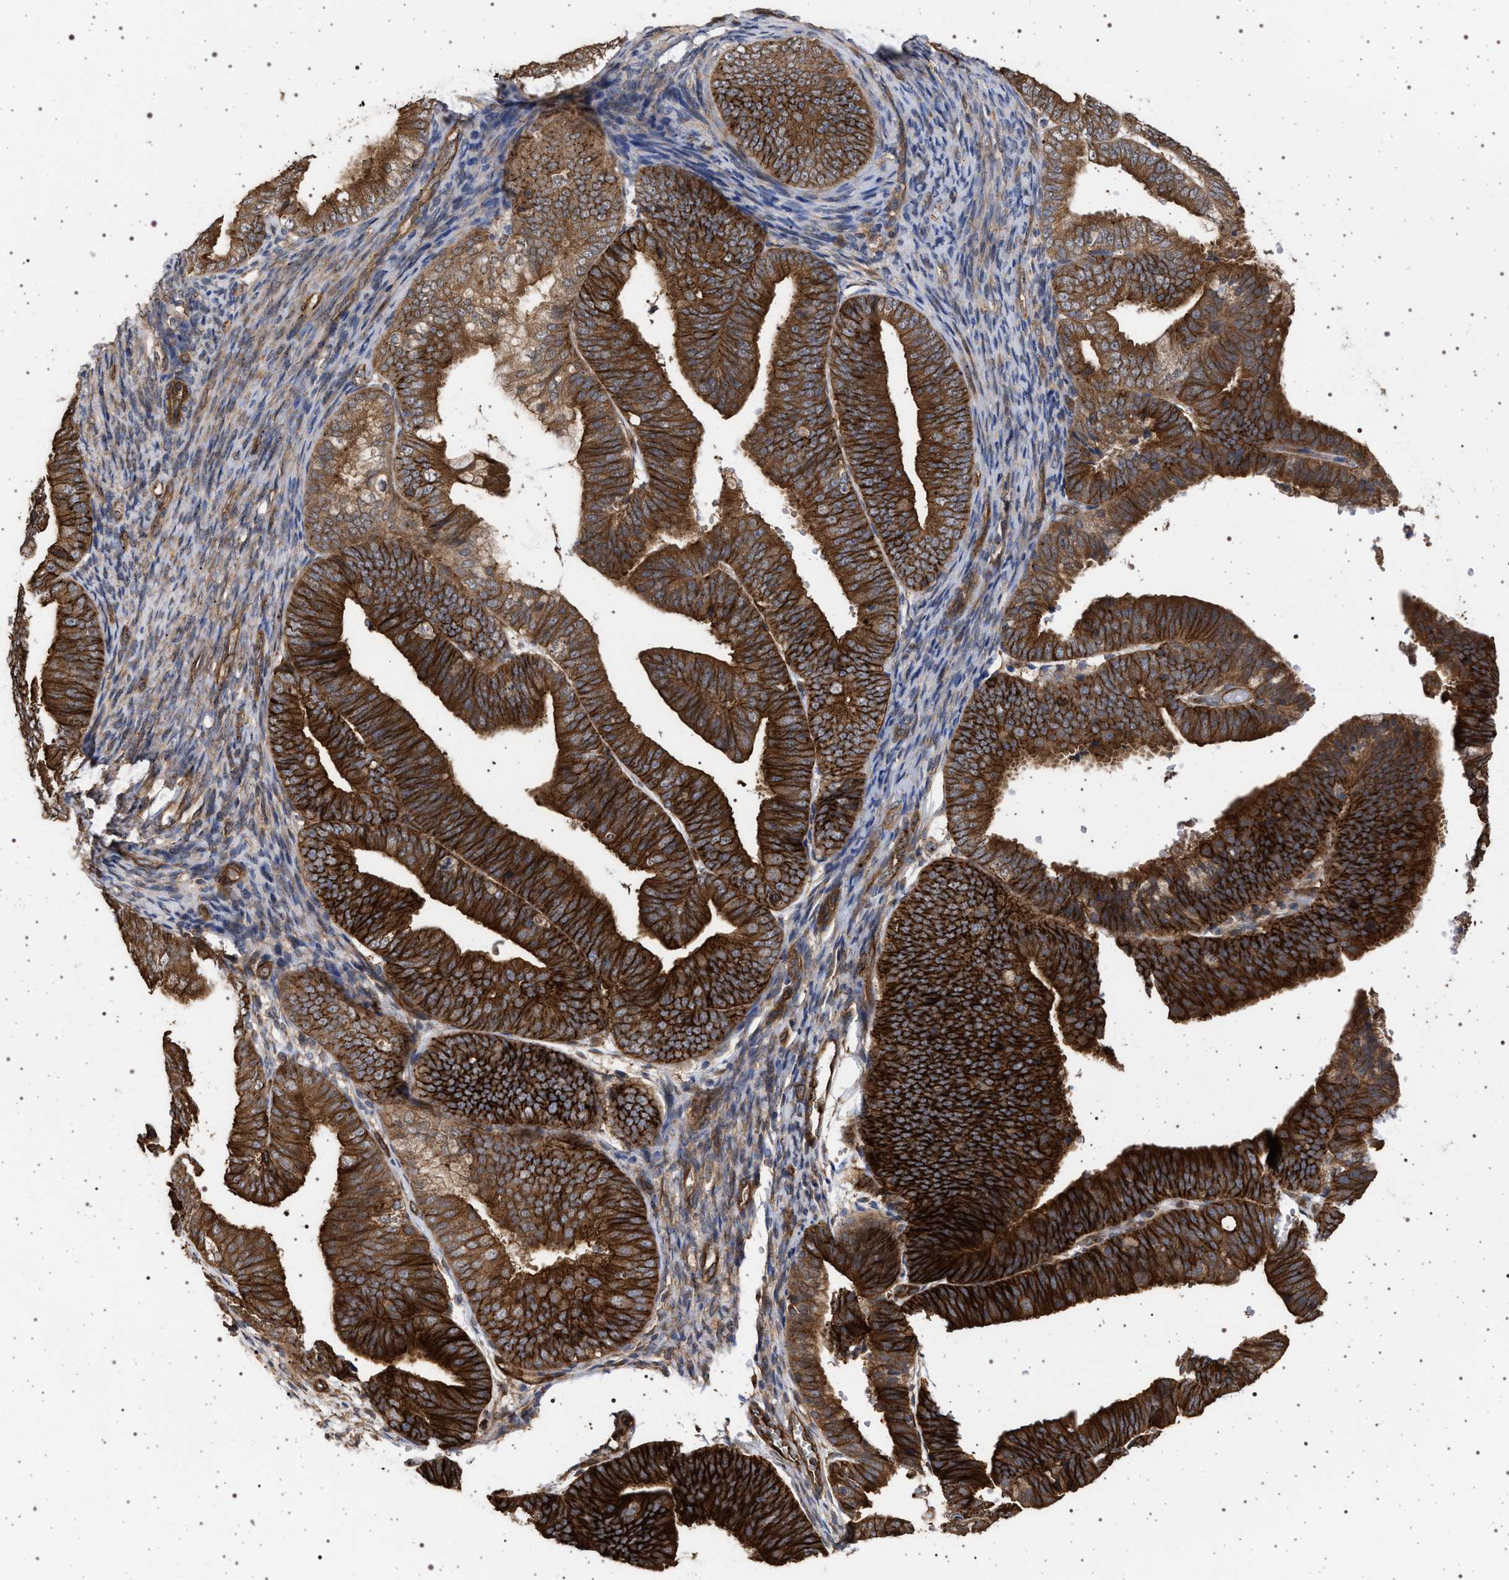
{"staining": {"intensity": "strong", "quantity": ">75%", "location": "cytoplasmic/membranous"}, "tissue": "endometrial cancer", "cell_type": "Tumor cells", "image_type": "cancer", "snomed": [{"axis": "morphology", "description": "Adenocarcinoma, NOS"}, {"axis": "topography", "description": "Endometrium"}], "caption": "Endometrial cancer (adenocarcinoma) stained with a protein marker displays strong staining in tumor cells.", "gene": "IFT20", "patient": {"sex": "female", "age": 63}}